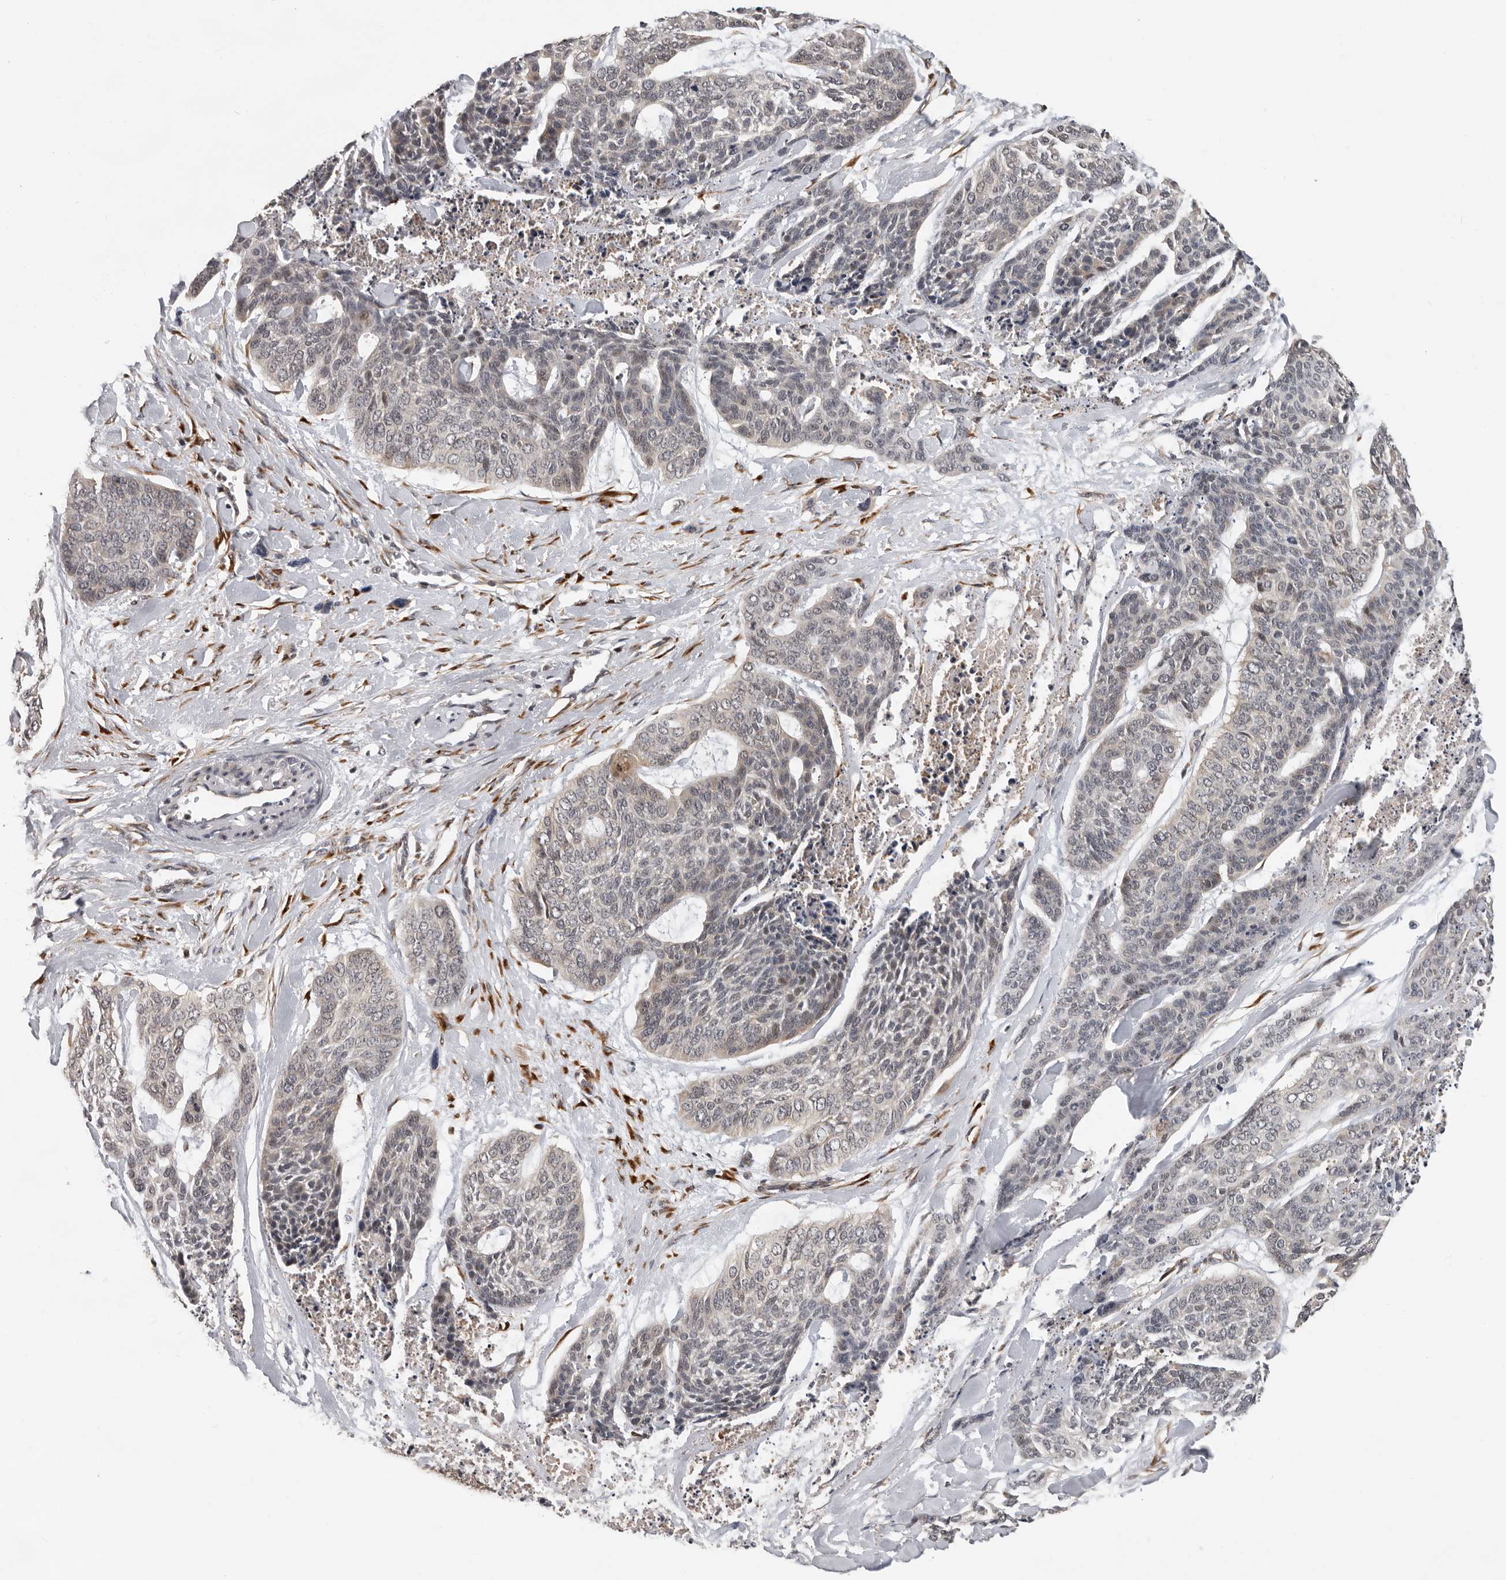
{"staining": {"intensity": "weak", "quantity": "<25%", "location": "nuclear"}, "tissue": "skin cancer", "cell_type": "Tumor cells", "image_type": "cancer", "snomed": [{"axis": "morphology", "description": "Basal cell carcinoma"}, {"axis": "topography", "description": "Skin"}], "caption": "Immunohistochemical staining of human basal cell carcinoma (skin) displays no significant staining in tumor cells. The staining was performed using DAB (3,3'-diaminobenzidine) to visualize the protein expression in brown, while the nuclei were stained in blue with hematoxylin (Magnification: 20x).", "gene": "HENMT1", "patient": {"sex": "female", "age": 64}}